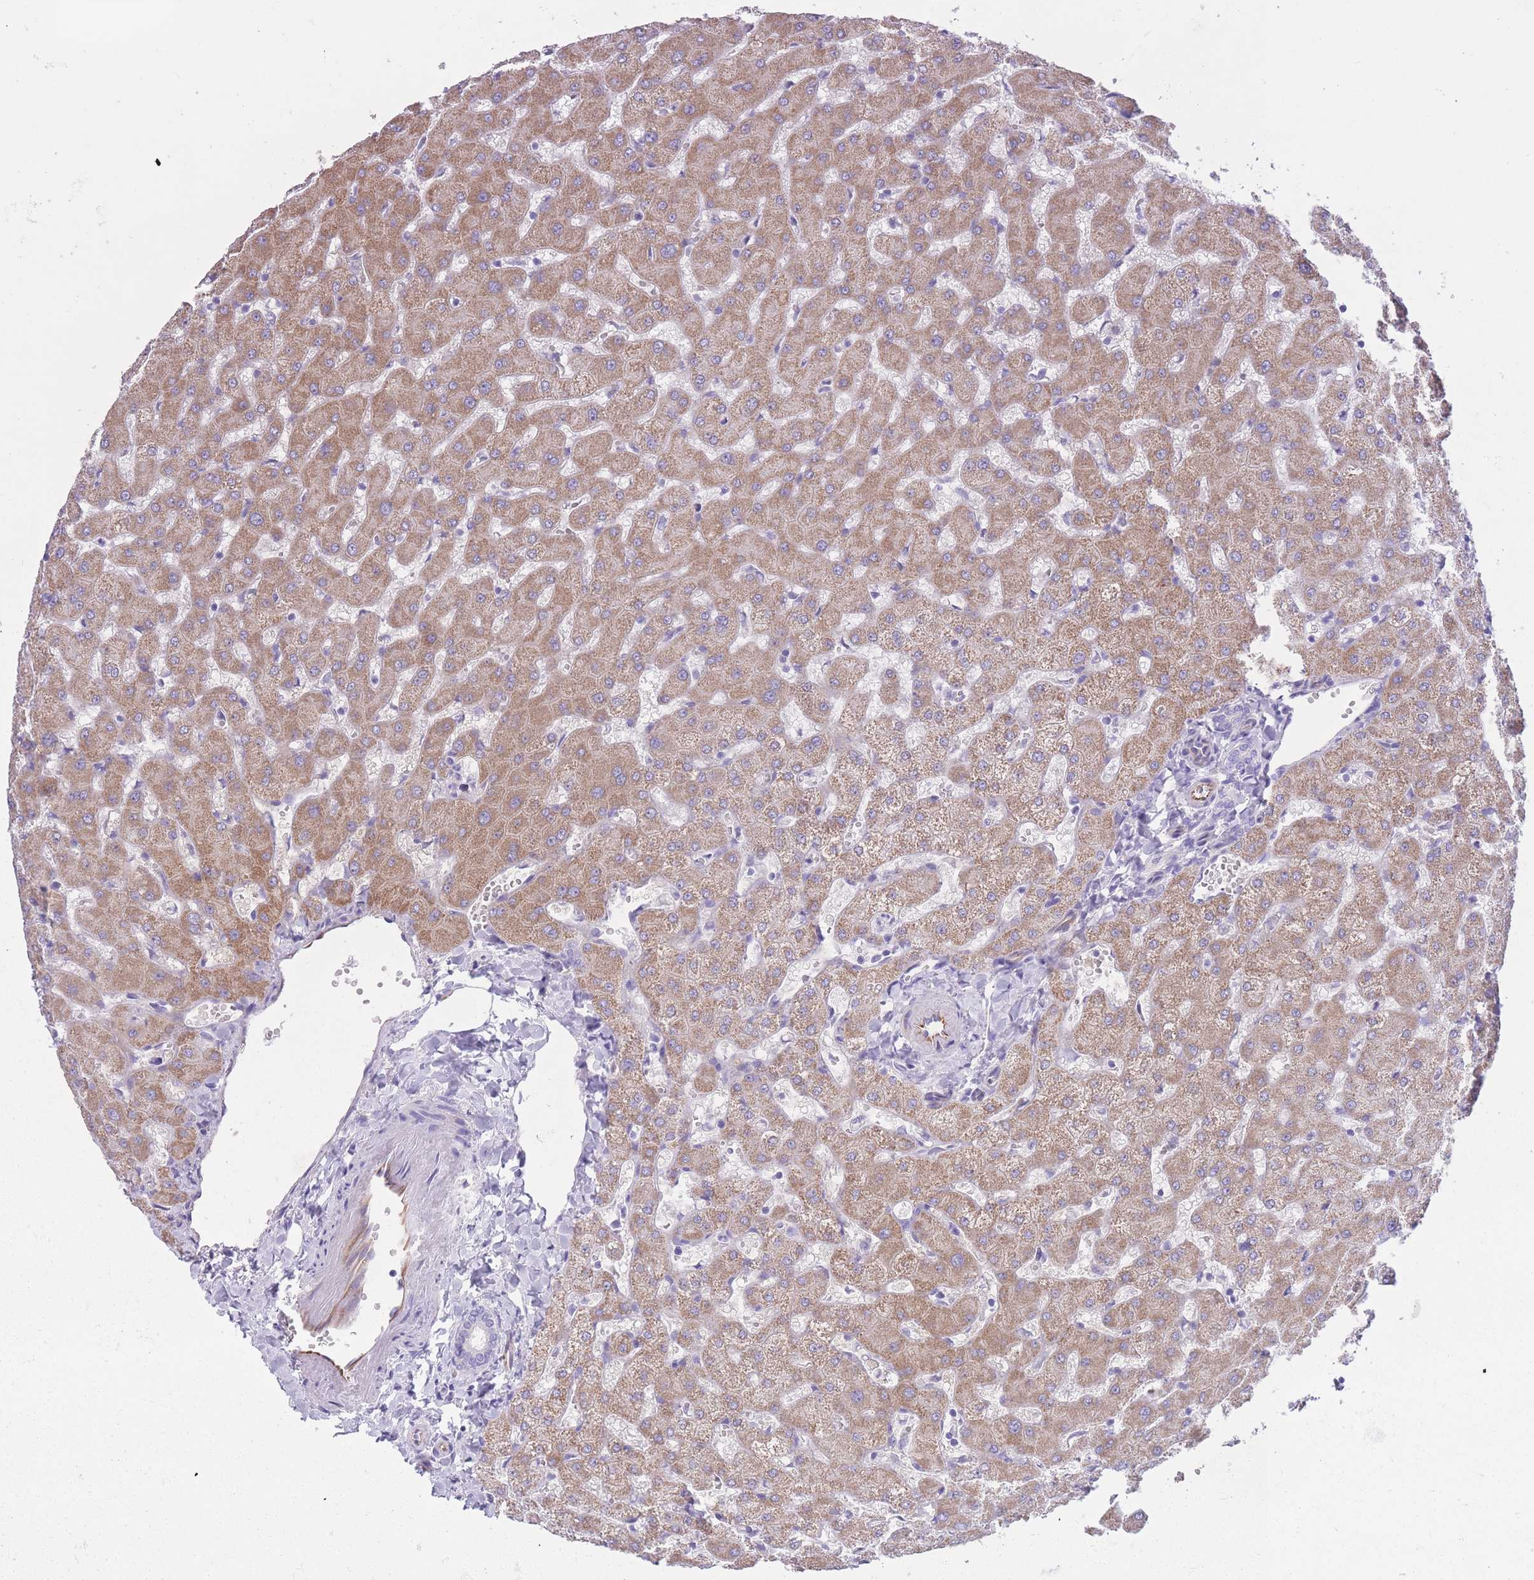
{"staining": {"intensity": "negative", "quantity": "none", "location": "none"}, "tissue": "liver", "cell_type": "Cholangiocytes", "image_type": "normal", "snomed": [{"axis": "morphology", "description": "Normal tissue, NOS"}, {"axis": "topography", "description": "Liver"}], "caption": "Liver stained for a protein using immunohistochemistry demonstrates no staining cholangiocytes.", "gene": "ATP5MF", "patient": {"sex": "female", "age": 63}}